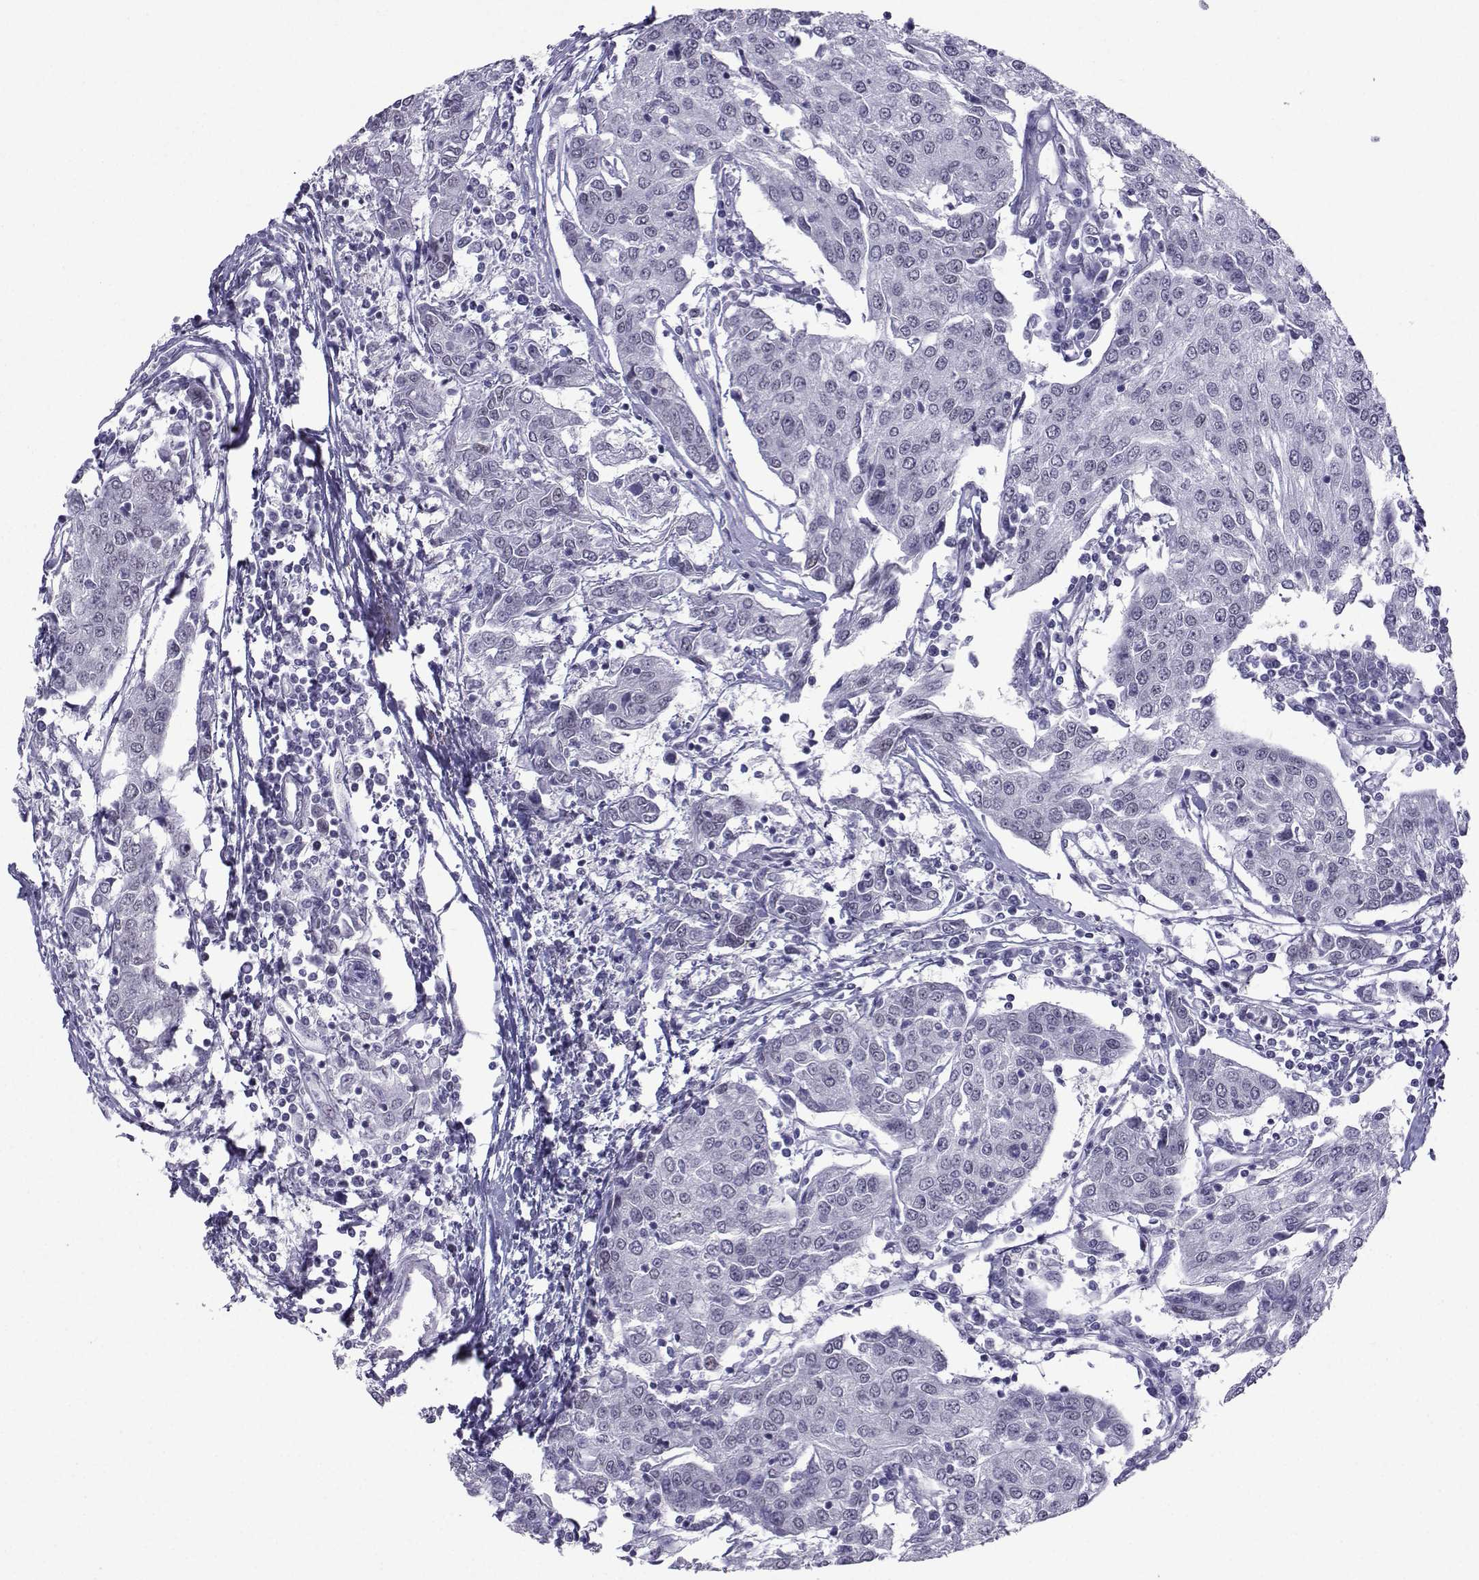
{"staining": {"intensity": "negative", "quantity": "none", "location": "none"}, "tissue": "urothelial cancer", "cell_type": "Tumor cells", "image_type": "cancer", "snomed": [{"axis": "morphology", "description": "Urothelial carcinoma, High grade"}, {"axis": "topography", "description": "Urinary bladder"}], "caption": "This is a histopathology image of immunohistochemistry staining of high-grade urothelial carcinoma, which shows no positivity in tumor cells. (DAB immunohistochemistry with hematoxylin counter stain).", "gene": "LORICRIN", "patient": {"sex": "female", "age": 85}}